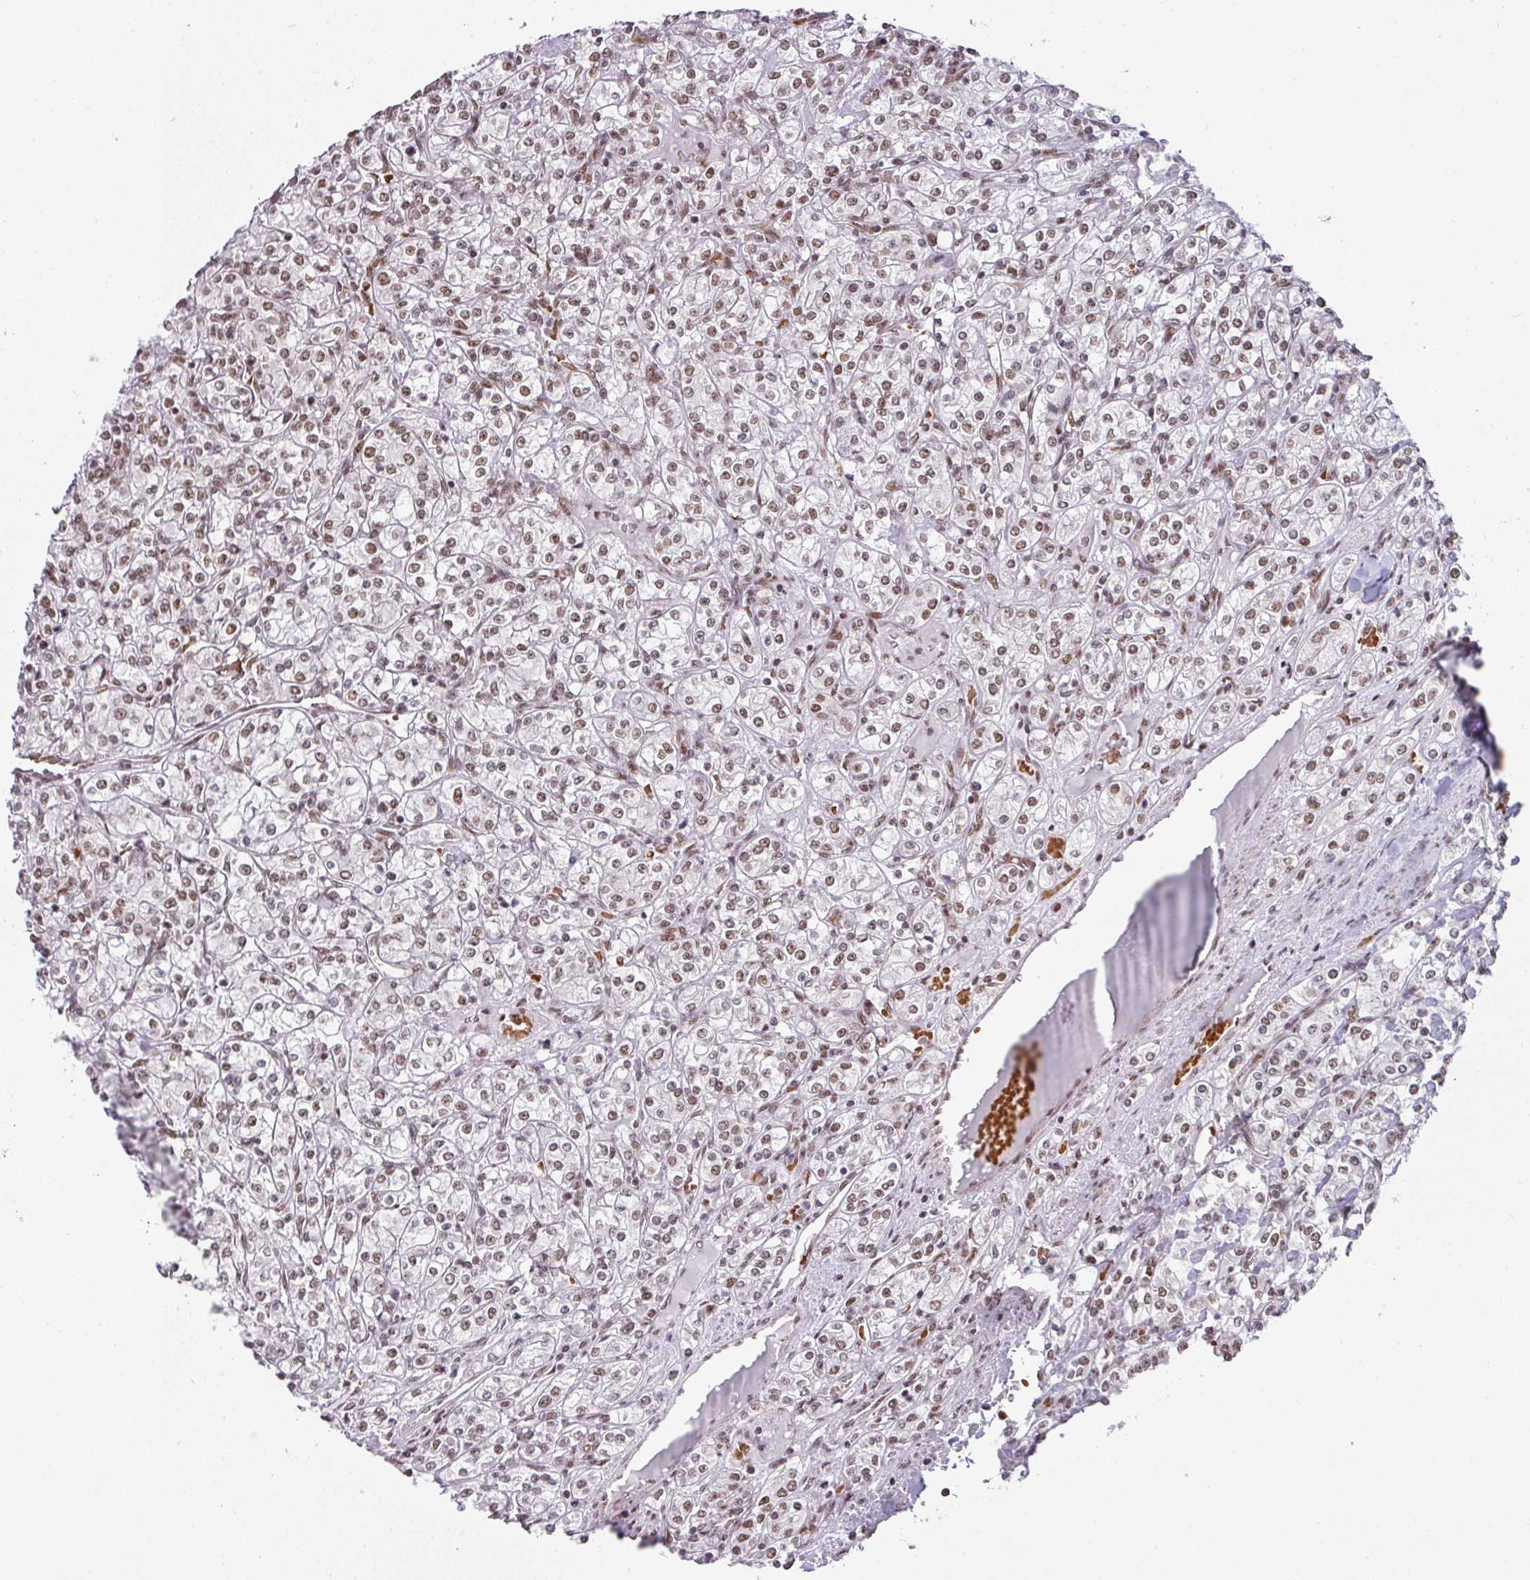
{"staining": {"intensity": "moderate", "quantity": ">75%", "location": "nuclear"}, "tissue": "renal cancer", "cell_type": "Tumor cells", "image_type": "cancer", "snomed": [{"axis": "morphology", "description": "Adenocarcinoma, NOS"}, {"axis": "topography", "description": "Kidney"}], "caption": "Protein staining by immunohistochemistry (IHC) reveals moderate nuclear expression in about >75% of tumor cells in renal adenocarcinoma. The staining was performed using DAB (3,3'-diaminobenzidine) to visualize the protein expression in brown, while the nuclei were stained in blue with hematoxylin (Magnification: 20x).", "gene": "NCOA5", "patient": {"sex": "male", "age": 77}}